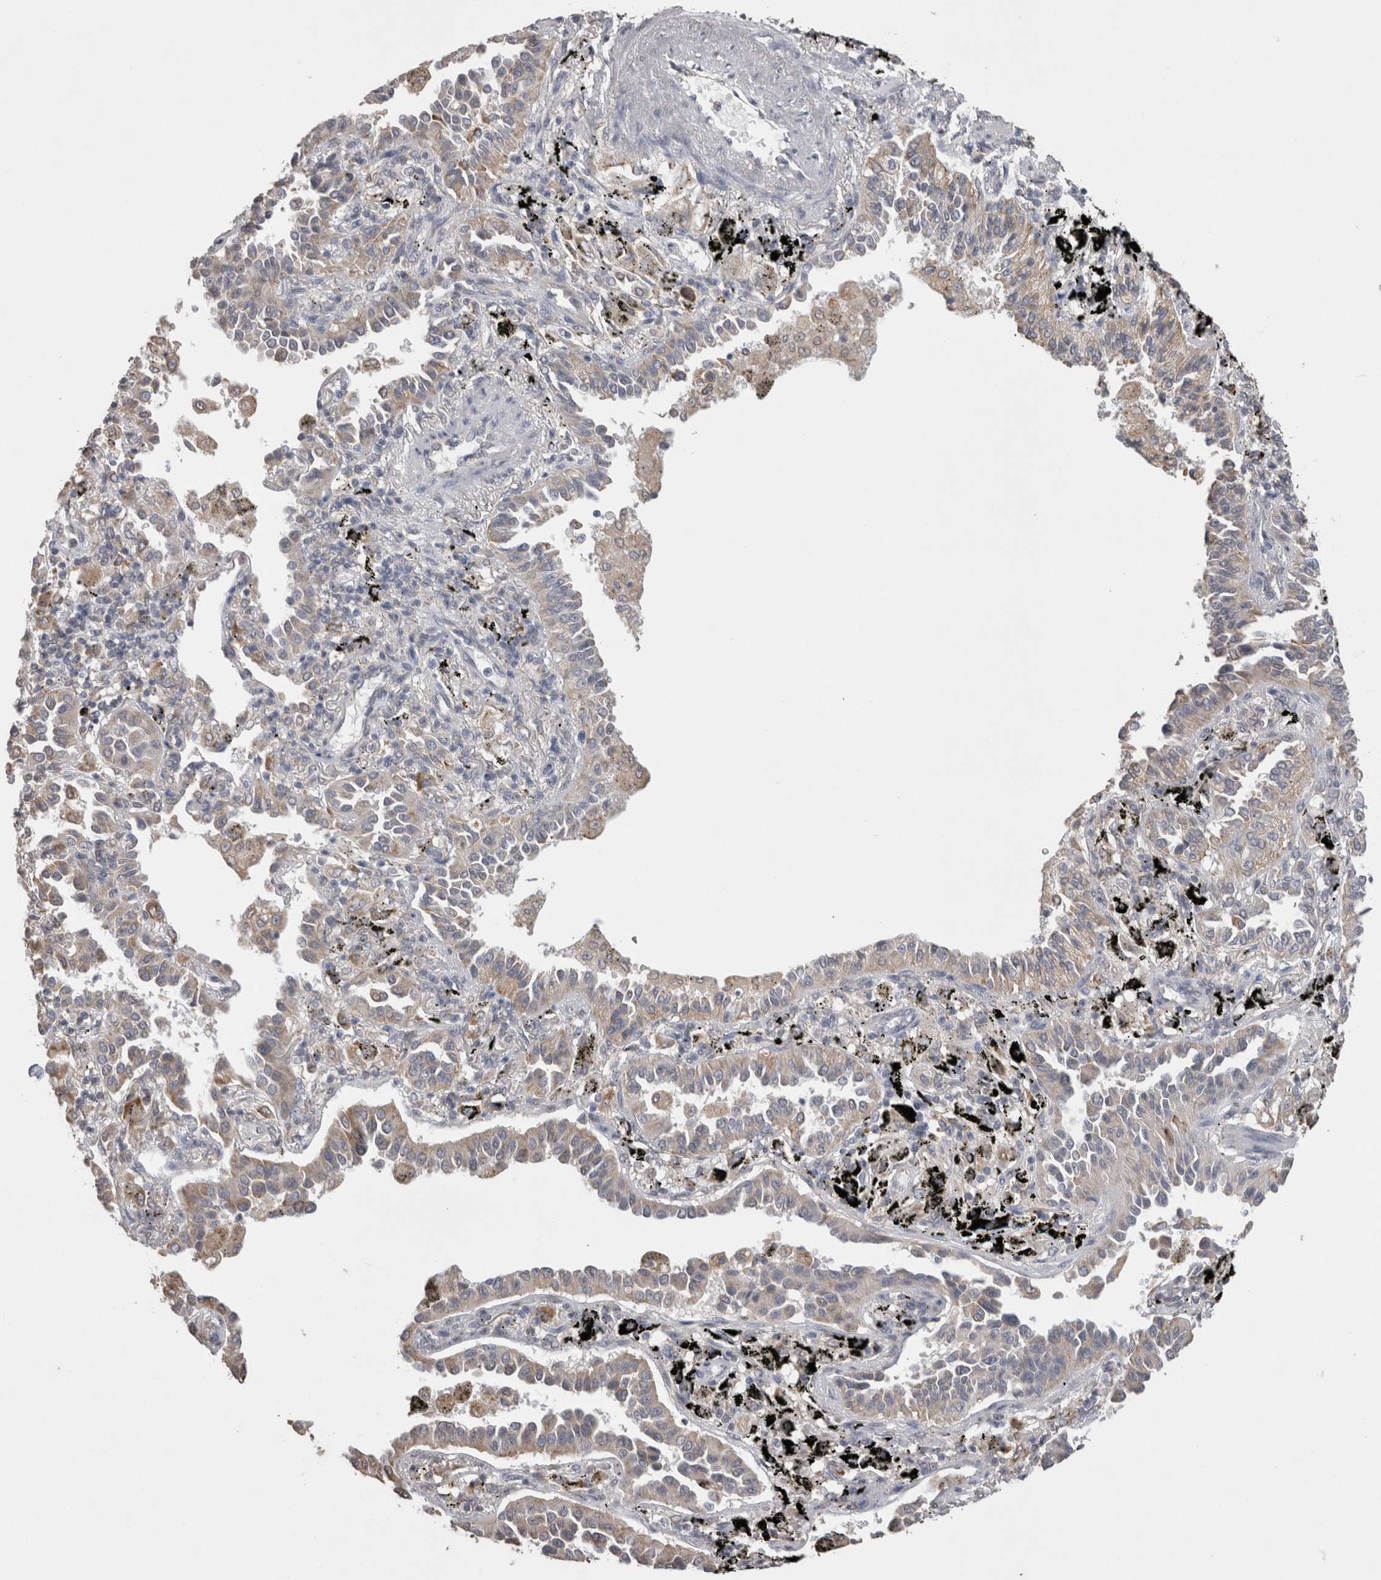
{"staining": {"intensity": "weak", "quantity": "<25%", "location": "cytoplasmic/membranous"}, "tissue": "lung cancer", "cell_type": "Tumor cells", "image_type": "cancer", "snomed": [{"axis": "morphology", "description": "Normal tissue, NOS"}, {"axis": "morphology", "description": "Adenocarcinoma, NOS"}, {"axis": "topography", "description": "Lung"}], "caption": "The histopathology image shows no significant expression in tumor cells of lung cancer.", "gene": "NOMO1", "patient": {"sex": "male", "age": 59}}